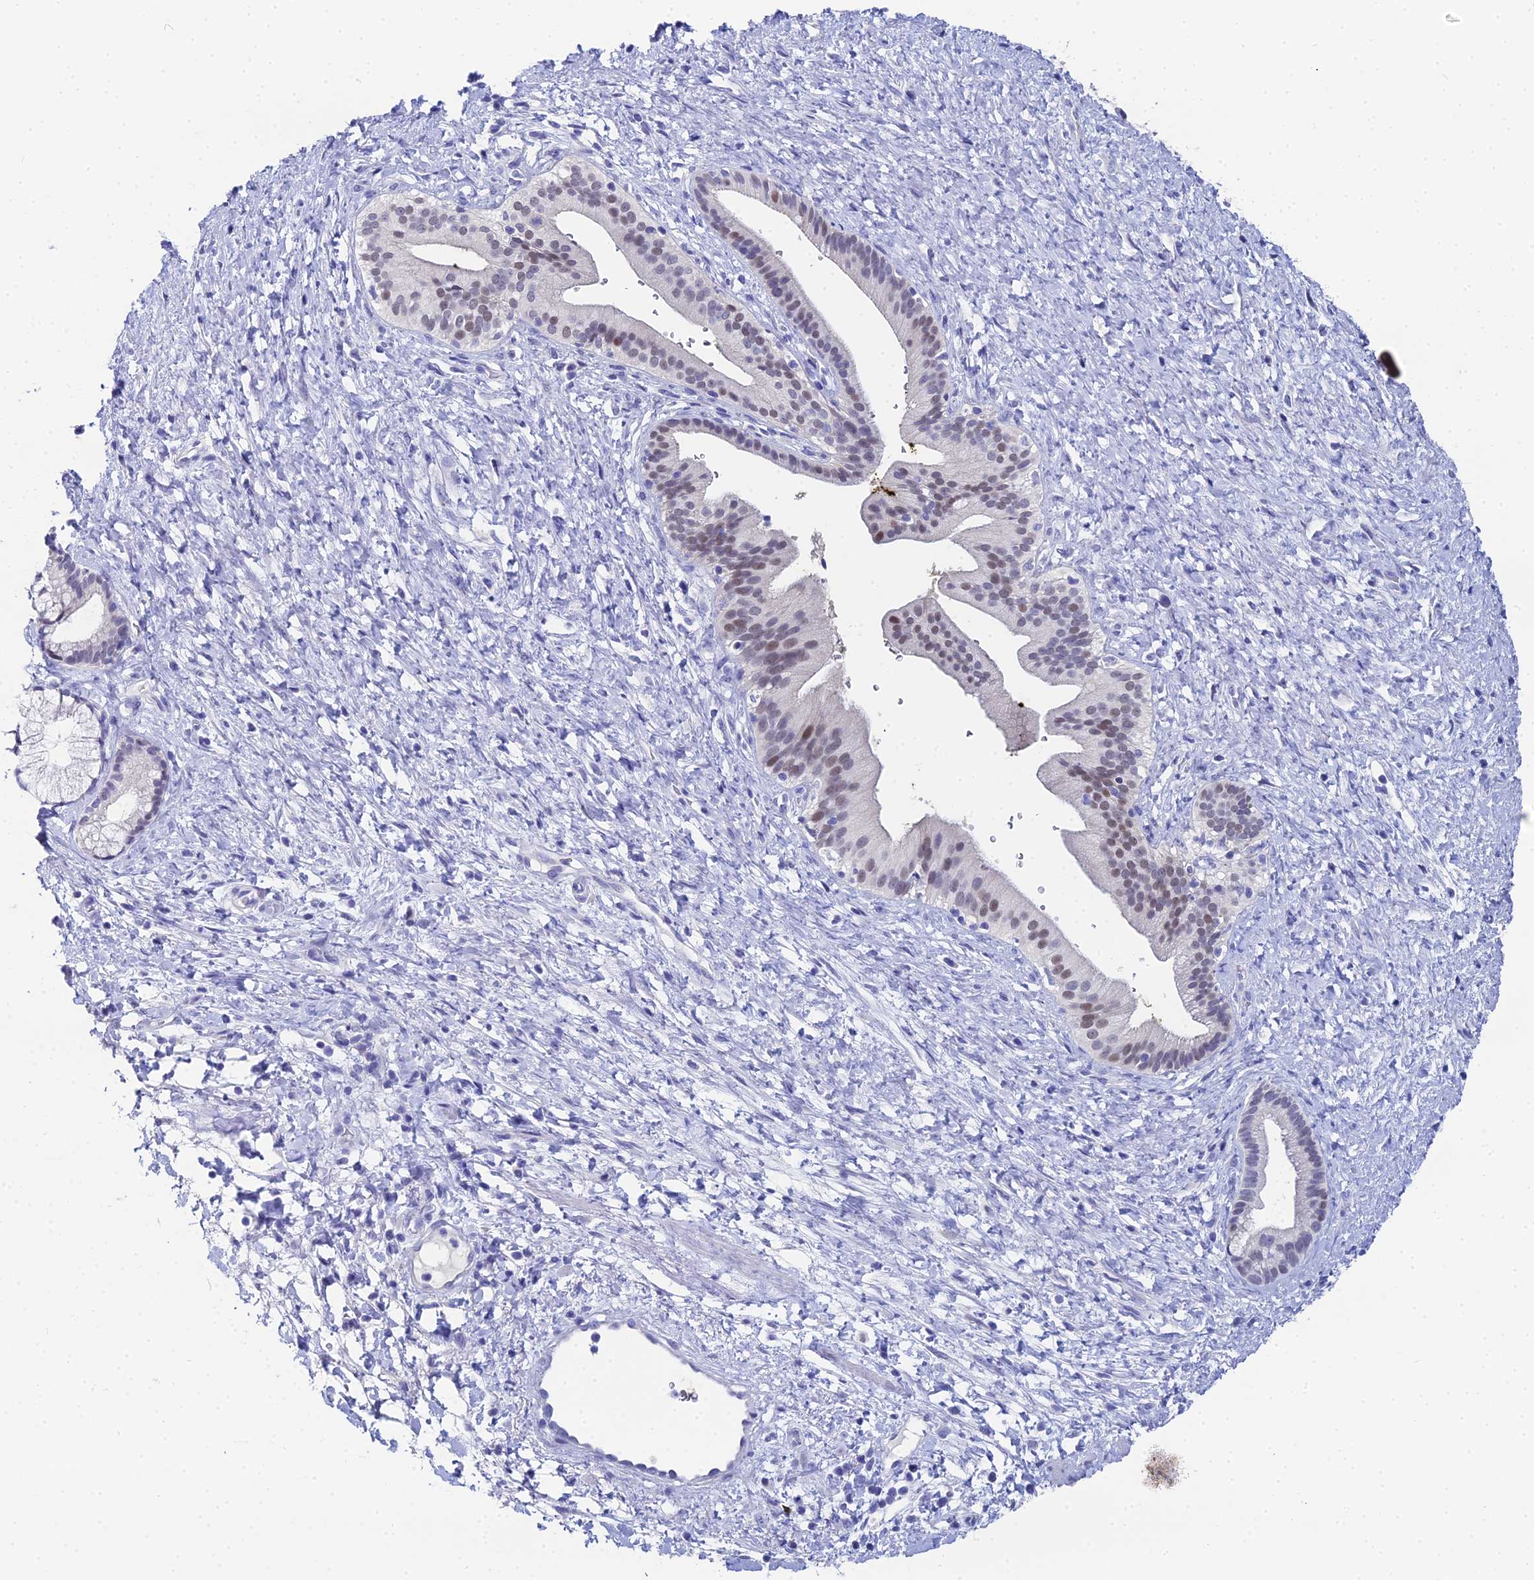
{"staining": {"intensity": "weak", "quantity": "25%-75%", "location": "nuclear"}, "tissue": "pancreatic cancer", "cell_type": "Tumor cells", "image_type": "cancer", "snomed": [{"axis": "morphology", "description": "Adenocarcinoma, NOS"}, {"axis": "topography", "description": "Pancreas"}], "caption": "Protein expression analysis of pancreatic cancer displays weak nuclear staining in approximately 25%-75% of tumor cells.", "gene": "OCM", "patient": {"sex": "male", "age": 68}}